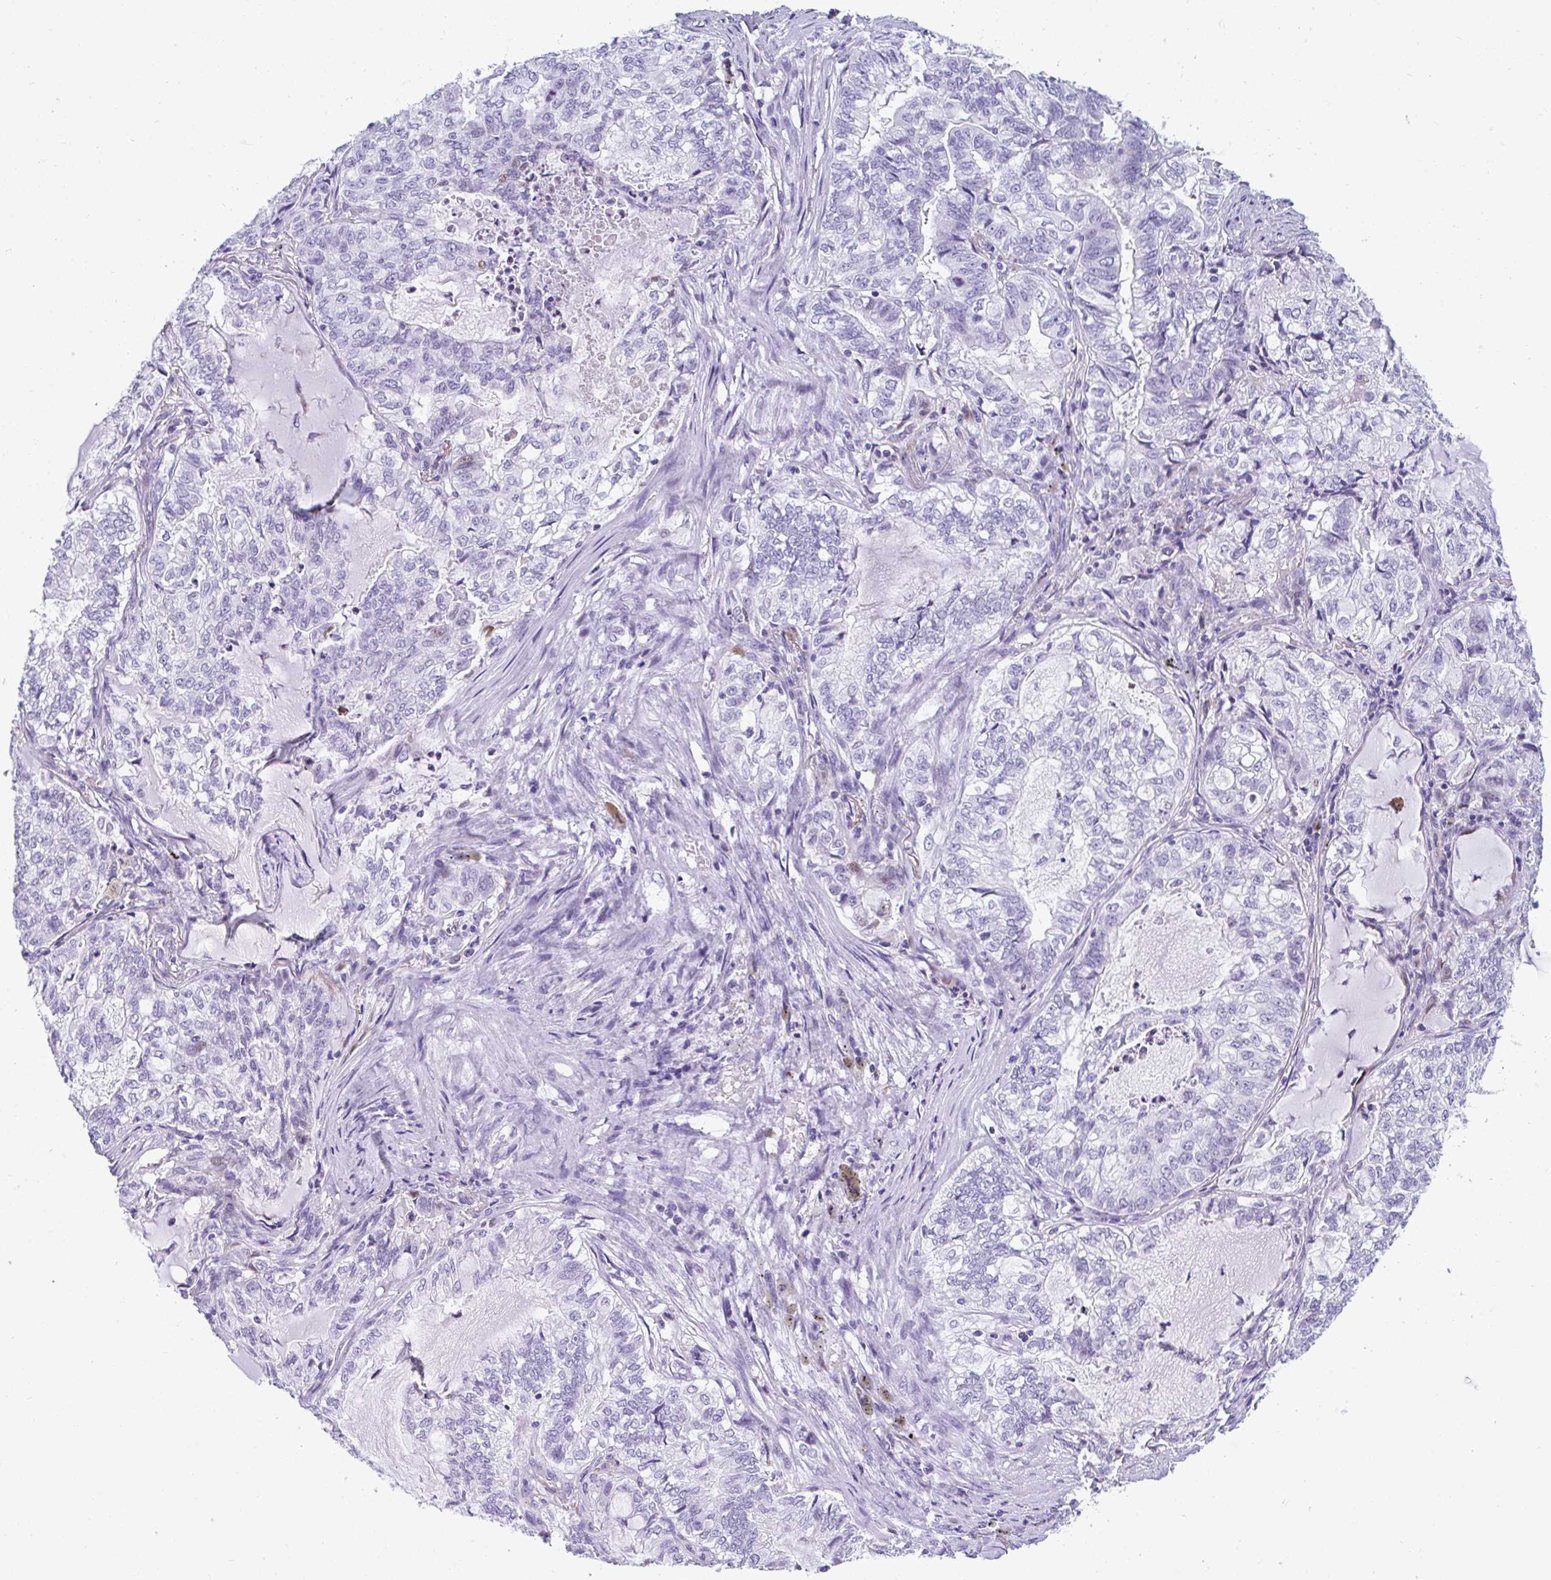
{"staining": {"intensity": "negative", "quantity": "none", "location": "none"}, "tissue": "lung cancer", "cell_type": "Tumor cells", "image_type": "cancer", "snomed": [{"axis": "morphology", "description": "Adenocarcinoma, NOS"}, {"axis": "topography", "description": "Lymph node"}, {"axis": "topography", "description": "Lung"}], "caption": "High power microscopy photomicrograph of an immunohistochemistry histopathology image of lung cancer, revealing no significant expression in tumor cells. (DAB IHC, high magnification).", "gene": "TTC30B", "patient": {"sex": "male", "age": 66}}